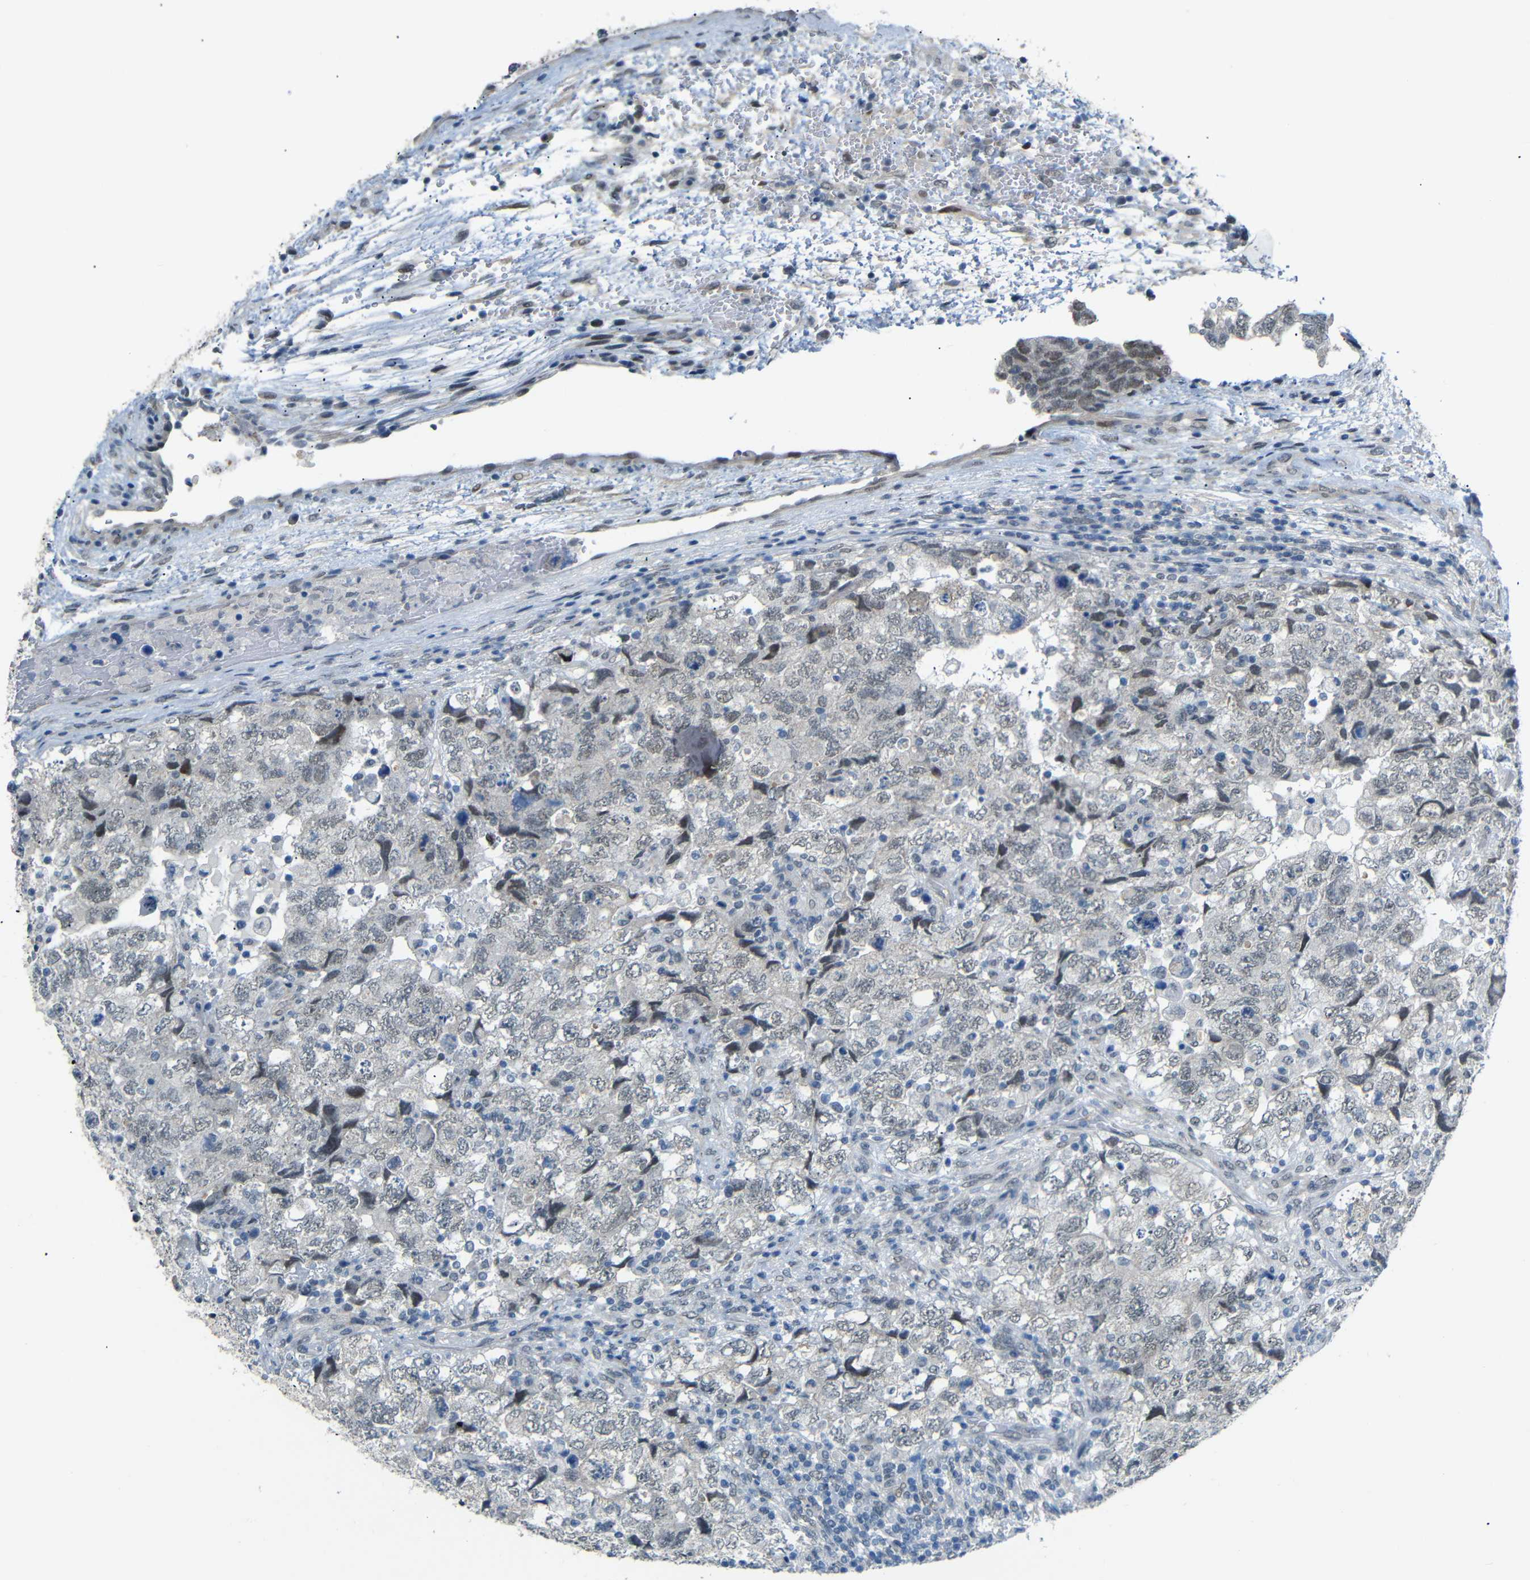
{"staining": {"intensity": "negative", "quantity": "none", "location": "none"}, "tissue": "testis cancer", "cell_type": "Tumor cells", "image_type": "cancer", "snomed": [{"axis": "morphology", "description": "Carcinoma, Embryonal, NOS"}, {"axis": "topography", "description": "Testis"}], "caption": "A high-resolution image shows immunohistochemistry (IHC) staining of testis cancer (embryonal carcinoma), which displays no significant positivity in tumor cells.", "gene": "GPR158", "patient": {"sex": "male", "age": 36}}